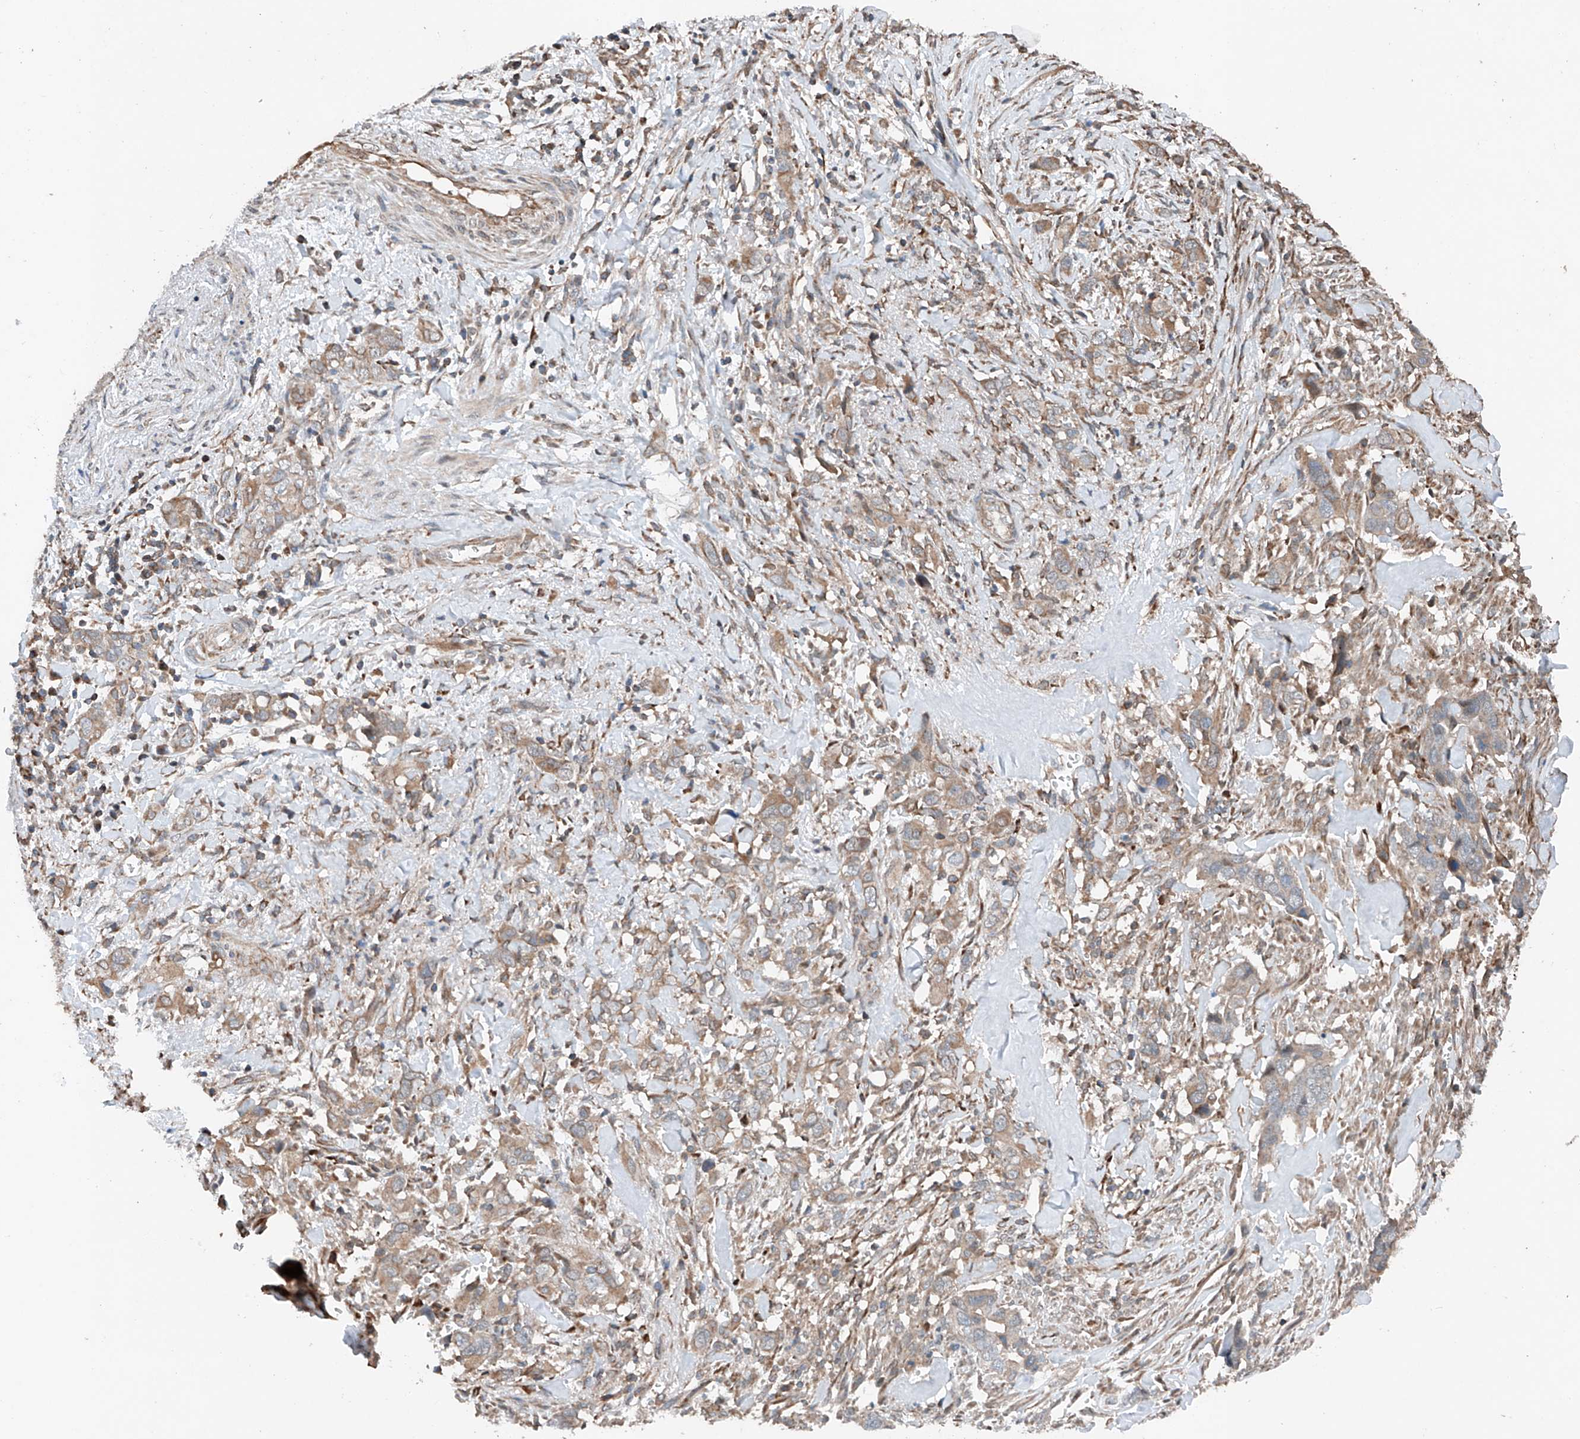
{"staining": {"intensity": "weak", "quantity": ">75%", "location": "cytoplasmic/membranous"}, "tissue": "liver cancer", "cell_type": "Tumor cells", "image_type": "cancer", "snomed": [{"axis": "morphology", "description": "Cholangiocarcinoma"}, {"axis": "topography", "description": "Liver"}], "caption": "Immunohistochemistry staining of liver cholangiocarcinoma, which displays low levels of weak cytoplasmic/membranous expression in about >75% of tumor cells indicating weak cytoplasmic/membranous protein positivity. The staining was performed using DAB (brown) for protein detection and nuclei were counterstained in hematoxylin (blue).", "gene": "AP4B1", "patient": {"sex": "female", "age": 79}}